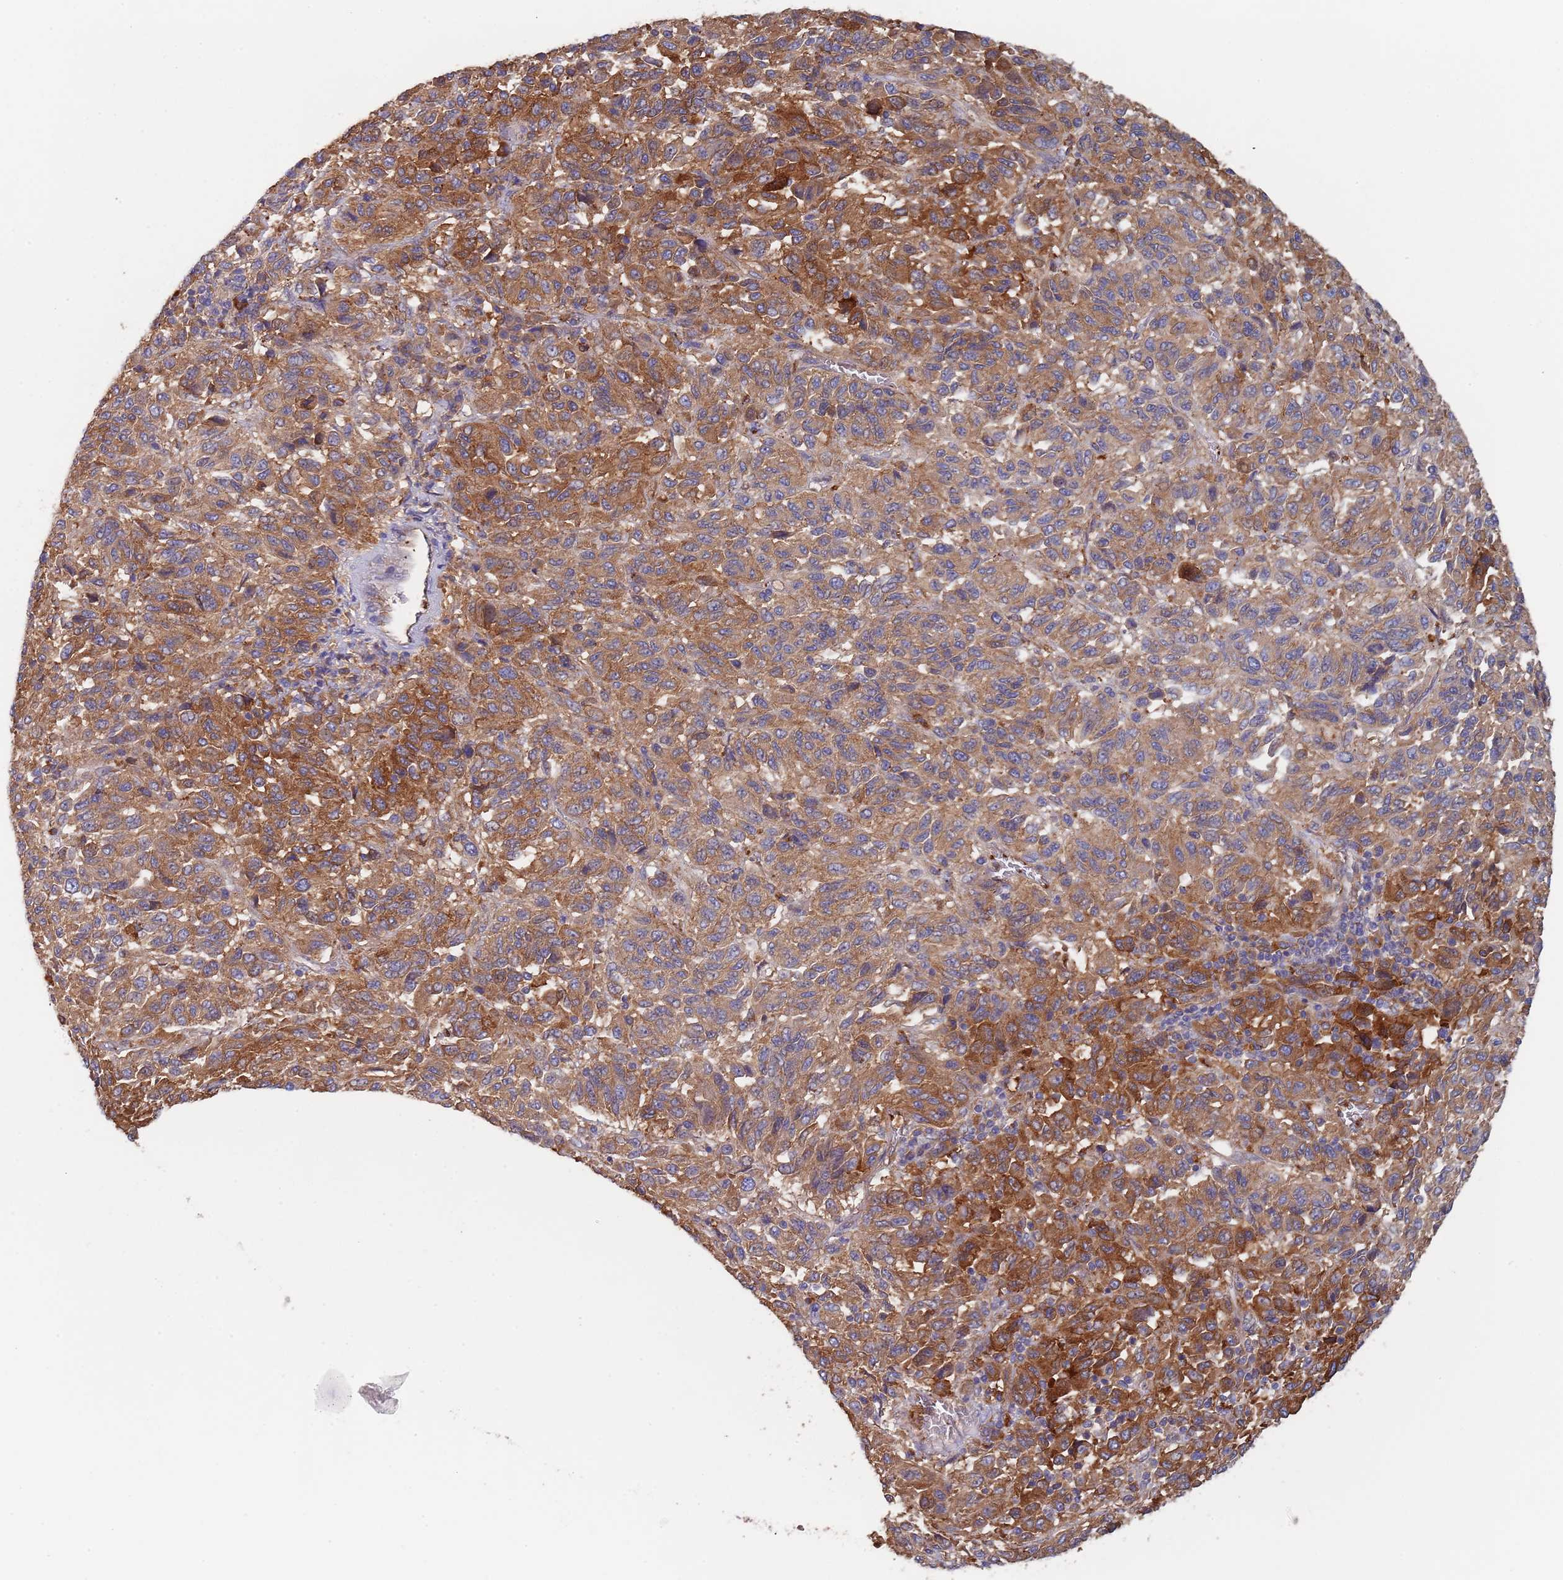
{"staining": {"intensity": "moderate", "quantity": ">75%", "location": "cytoplasmic/membranous"}, "tissue": "melanoma", "cell_type": "Tumor cells", "image_type": "cancer", "snomed": [{"axis": "morphology", "description": "Malignant melanoma, Metastatic site"}, {"axis": "topography", "description": "Lung"}], "caption": "Brown immunohistochemical staining in human melanoma reveals moderate cytoplasmic/membranous positivity in about >75% of tumor cells.", "gene": "DCUN1D3", "patient": {"sex": "male", "age": 64}}